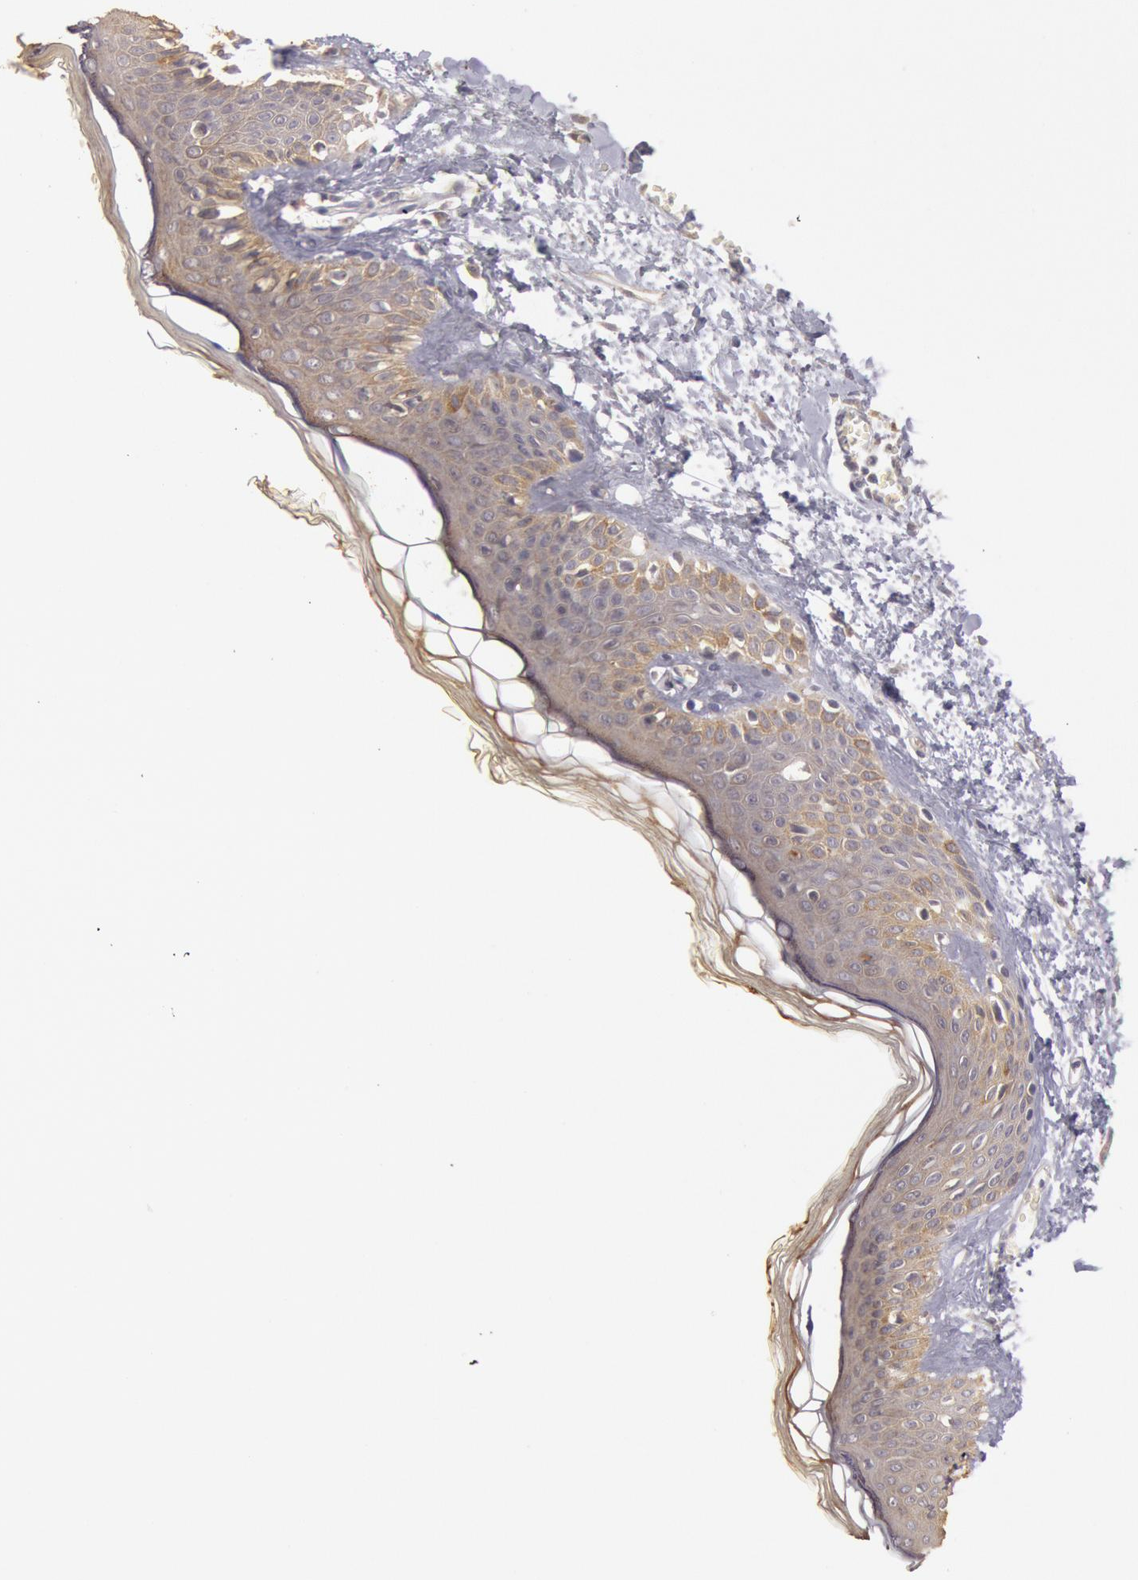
{"staining": {"intensity": "negative", "quantity": "none", "location": "none"}, "tissue": "skin", "cell_type": "Fibroblasts", "image_type": "normal", "snomed": [{"axis": "morphology", "description": "Normal tissue, NOS"}, {"axis": "morphology", "description": "Sarcoma, NOS"}, {"axis": "topography", "description": "Skin"}, {"axis": "topography", "description": "Soft tissue"}], "caption": "Protein analysis of unremarkable skin shows no significant expression in fibroblasts.", "gene": "PLA2G6", "patient": {"sex": "female", "age": 51}}